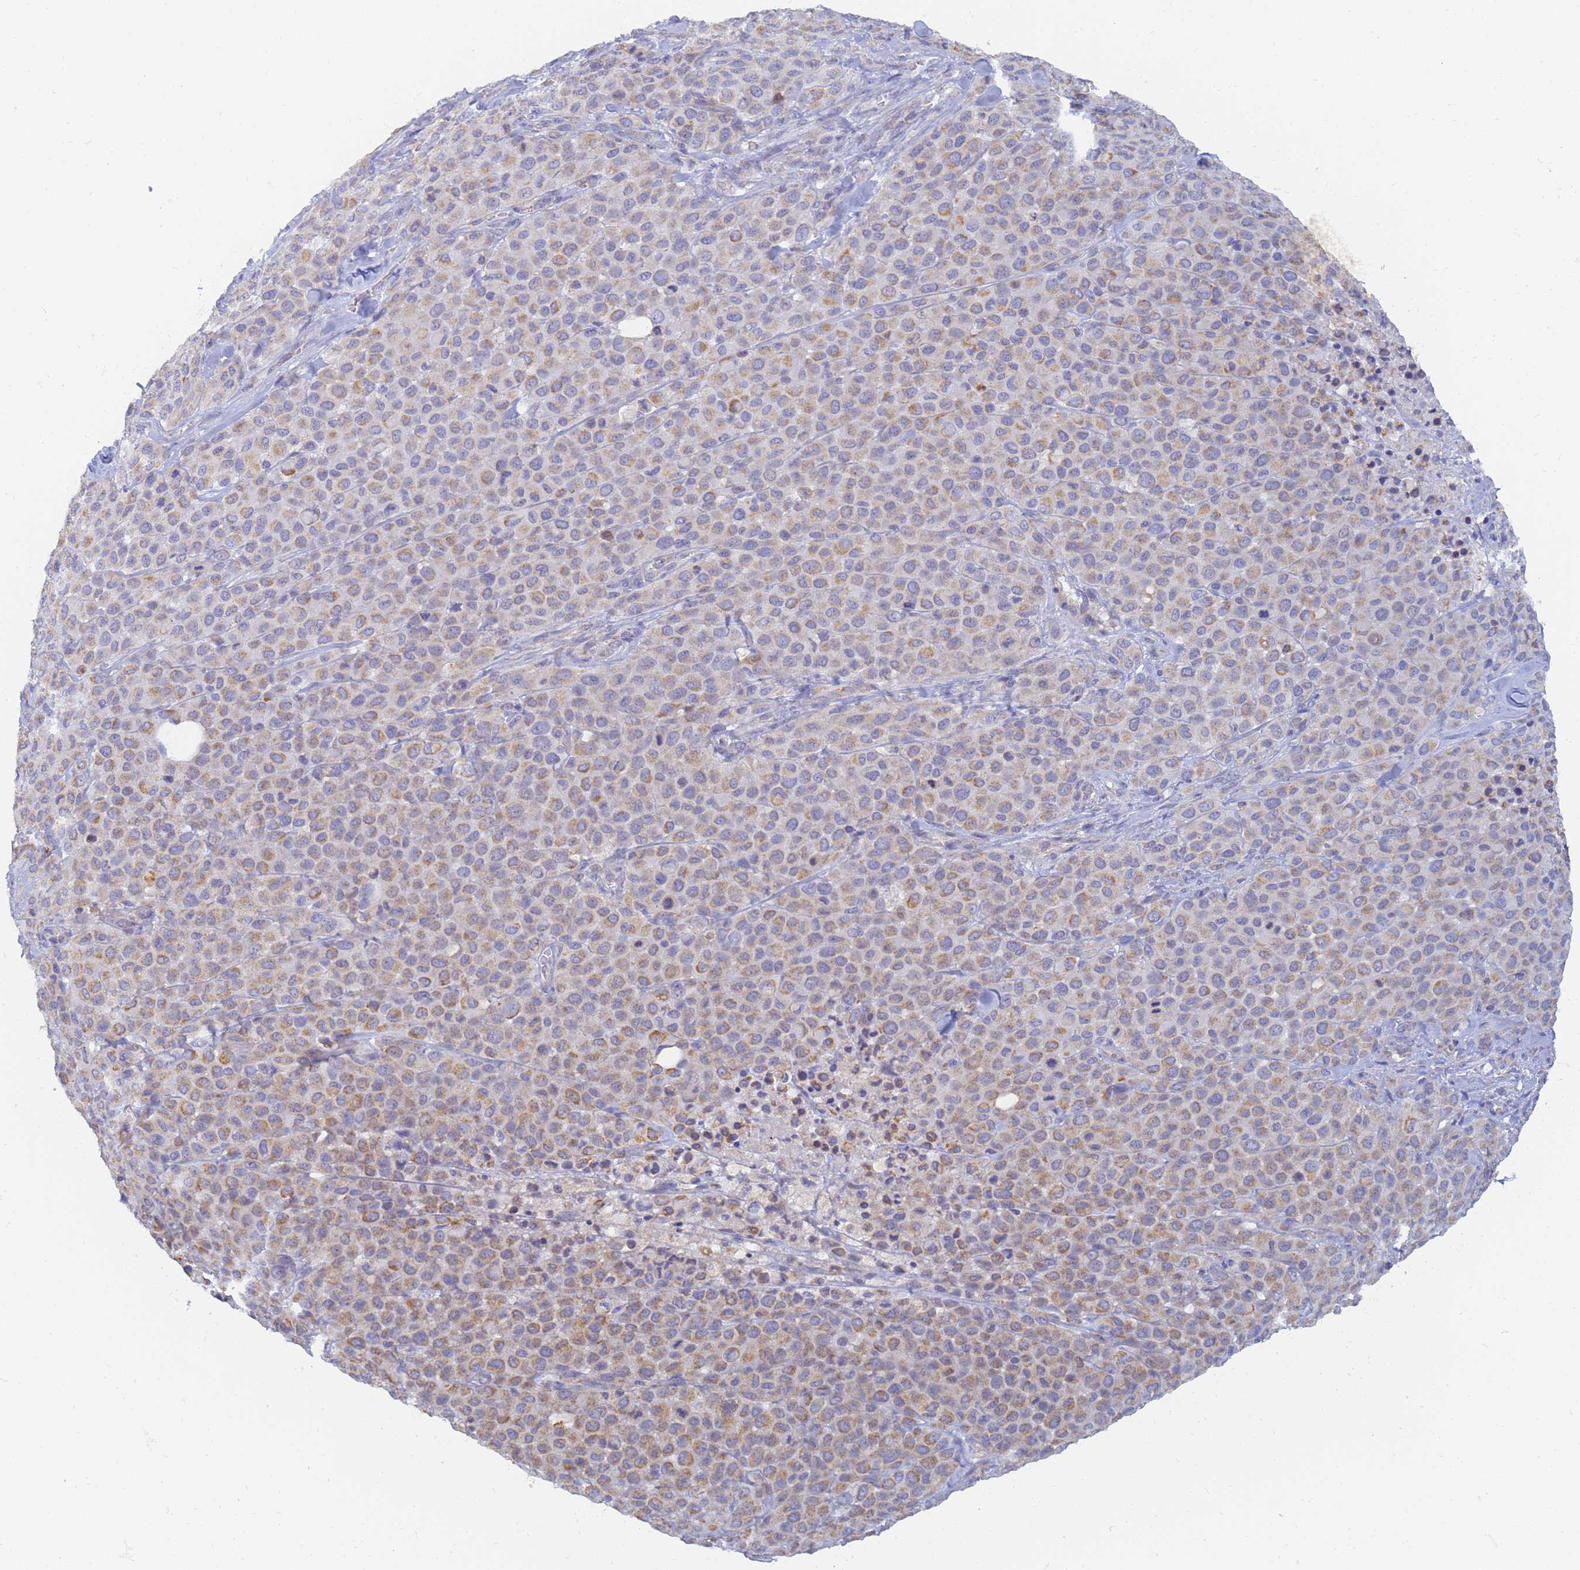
{"staining": {"intensity": "moderate", "quantity": "25%-75%", "location": "cytoplasmic/membranous"}, "tissue": "melanoma", "cell_type": "Tumor cells", "image_type": "cancer", "snomed": [{"axis": "morphology", "description": "Malignant melanoma, Metastatic site"}, {"axis": "topography", "description": "Skin"}], "caption": "Moderate cytoplasmic/membranous expression is identified in approximately 25%-75% of tumor cells in malignant melanoma (metastatic site). (DAB (3,3'-diaminobenzidine) = brown stain, brightfield microscopy at high magnification).", "gene": "UTP23", "patient": {"sex": "female", "age": 81}}